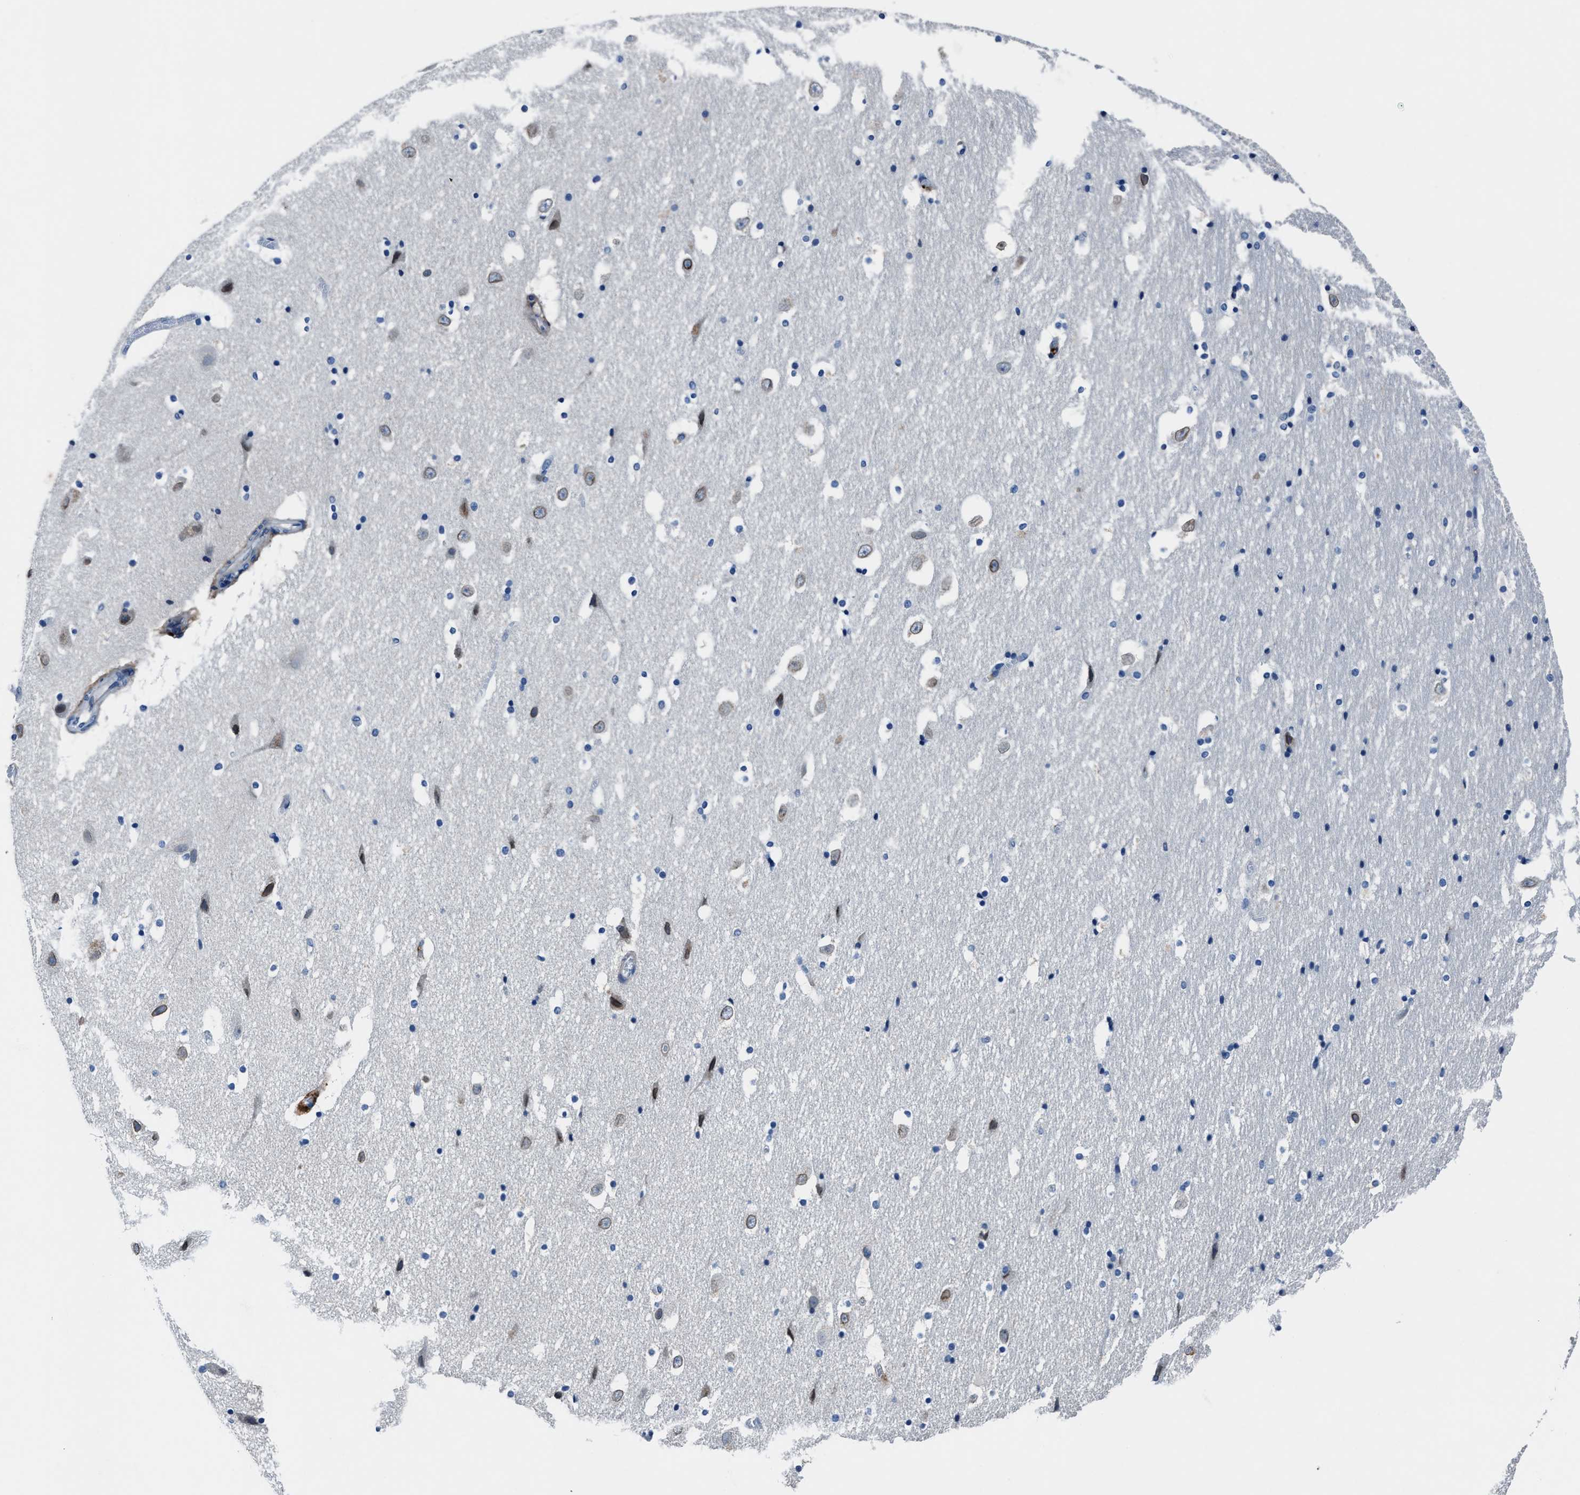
{"staining": {"intensity": "moderate", "quantity": "<25%", "location": "cytoplasmic/membranous"}, "tissue": "hippocampus", "cell_type": "Glial cells", "image_type": "normal", "snomed": [{"axis": "morphology", "description": "Normal tissue, NOS"}, {"axis": "topography", "description": "Hippocampus"}], "caption": "Moderate cytoplasmic/membranous expression is seen in approximately <25% of glial cells in unremarkable hippocampus. (Stains: DAB in brown, nuclei in blue, Microscopy: brightfield microscopy at high magnification).", "gene": "FGL2", "patient": {"sex": "male", "age": 45}}